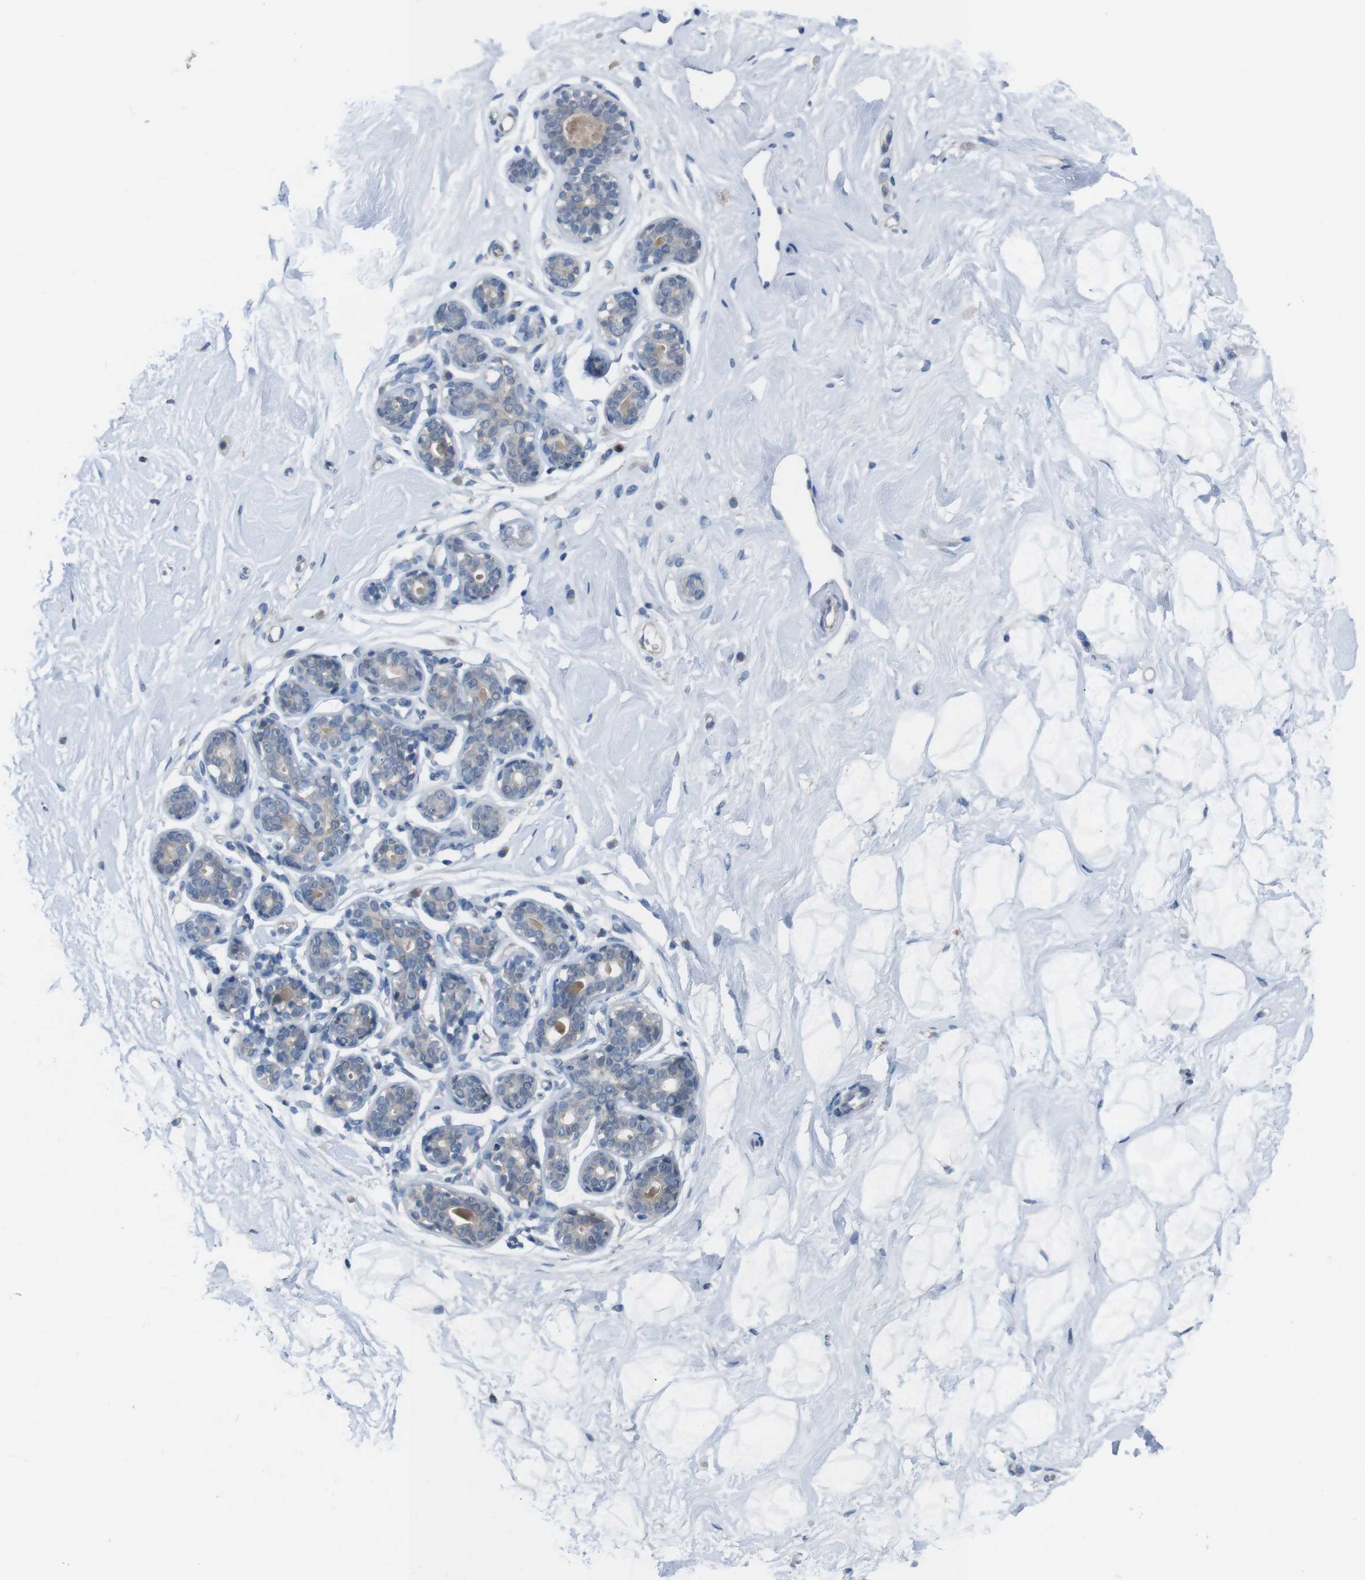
{"staining": {"intensity": "negative", "quantity": "none", "location": "none"}, "tissue": "breast", "cell_type": "Adipocytes", "image_type": "normal", "snomed": [{"axis": "morphology", "description": "Normal tissue, NOS"}, {"axis": "topography", "description": "Breast"}], "caption": "Adipocytes show no significant protein staining in benign breast. (Brightfield microscopy of DAB IHC at high magnification).", "gene": "CDH22", "patient": {"sex": "female", "age": 23}}